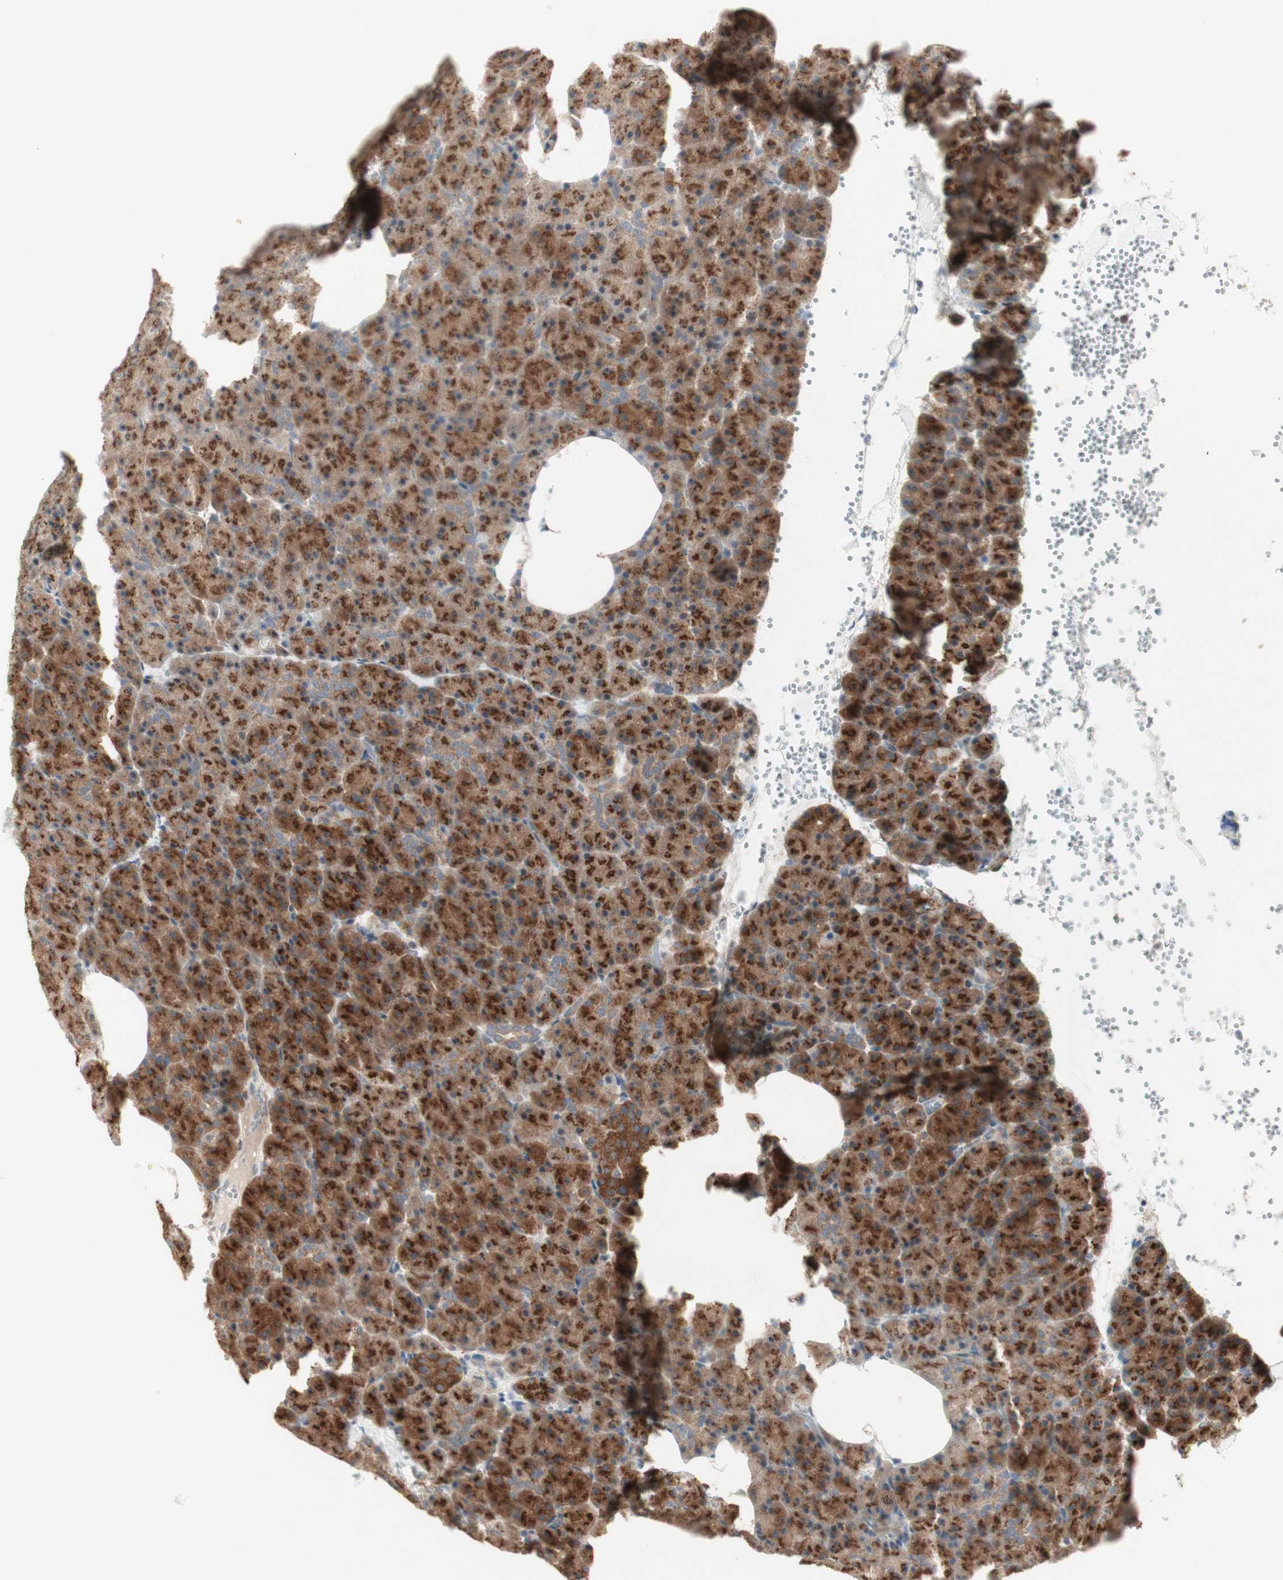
{"staining": {"intensity": "moderate", "quantity": ">75%", "location": "cytoplasmic/membranous"}, "tissue": "pancreas", "cell_type": "Exocrine glandular cells", "image_type": "normal", "snomed": [{"axis": "morphology", "description": "Normal tissue, NOS"}, {"axis": "topography", "description": "Pancreas"}], "caption": "Benign pancreas reveals moderate cytoplasmic/membranous staining in approximately >75% of exocrine glandular cells, visualized by immunohistochemistry. The staining was performed using DAB (3,3'-diaminobenzidine) to visualize the protein expression in brown, while the nuclei were stained in blue with hematoxylin (Magnification: 20x).", "gene": "CYLD", "patient": {"sex": "female", "age": 35}}